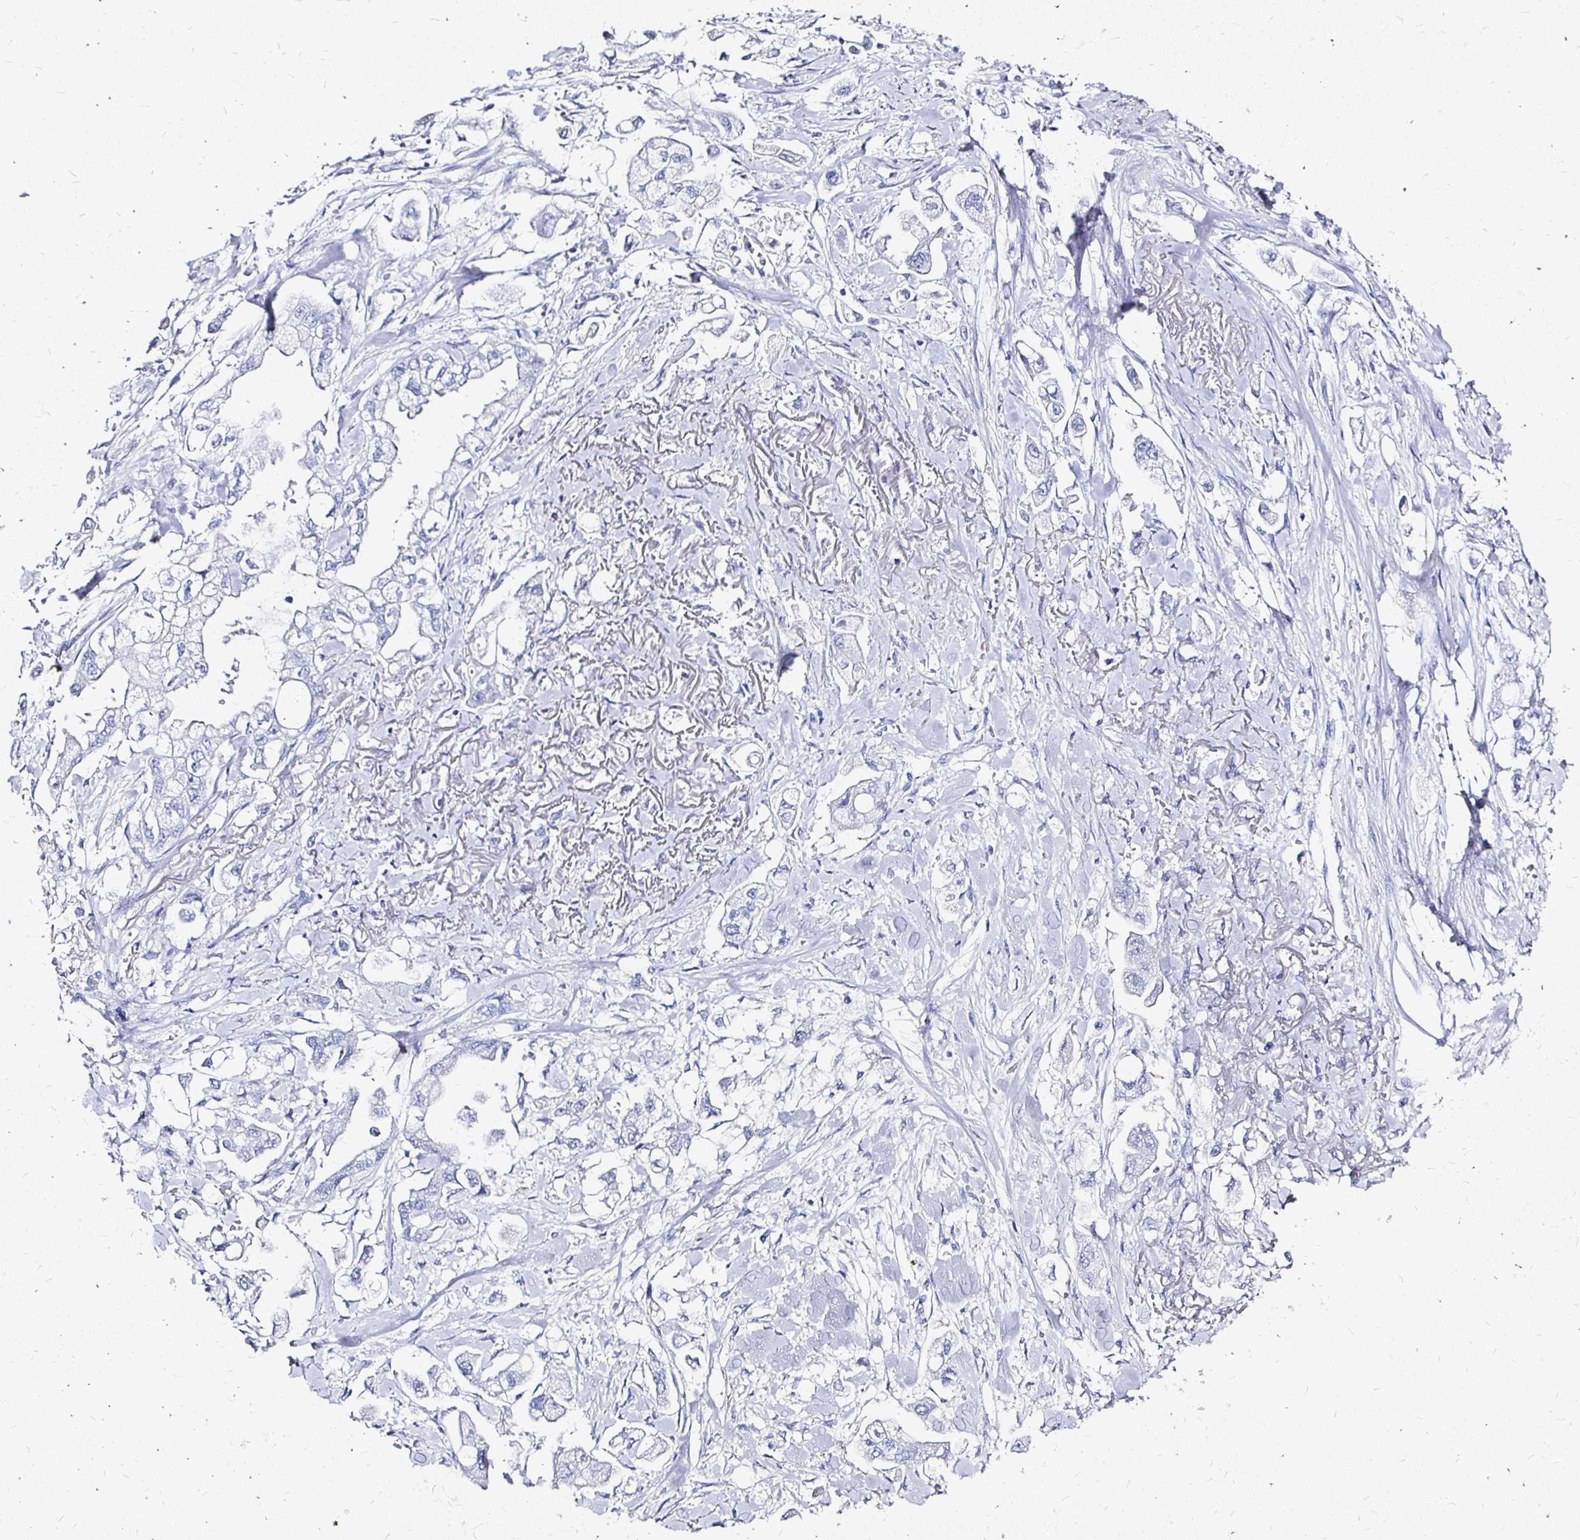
{"staining": {"intensity": "negative", "quantity": "none", "location": "none"}, "tissue": "stomach cancer", "cell_type": "Tumor cells", "image_type": "cancer", "snomed": [{"axis": "morphology", "description": "Adenocarcinoma, NOS"}, {"axis": "topography", "description": "Stomach"}], "caption": "An IHC histopathology image of stomach adenocarcinoma is shown. There is no staining in tumor cells of stomach adenocarcinoma.", "gene": "LUZP4", "patient": {"sex": "male", "age": 62}}